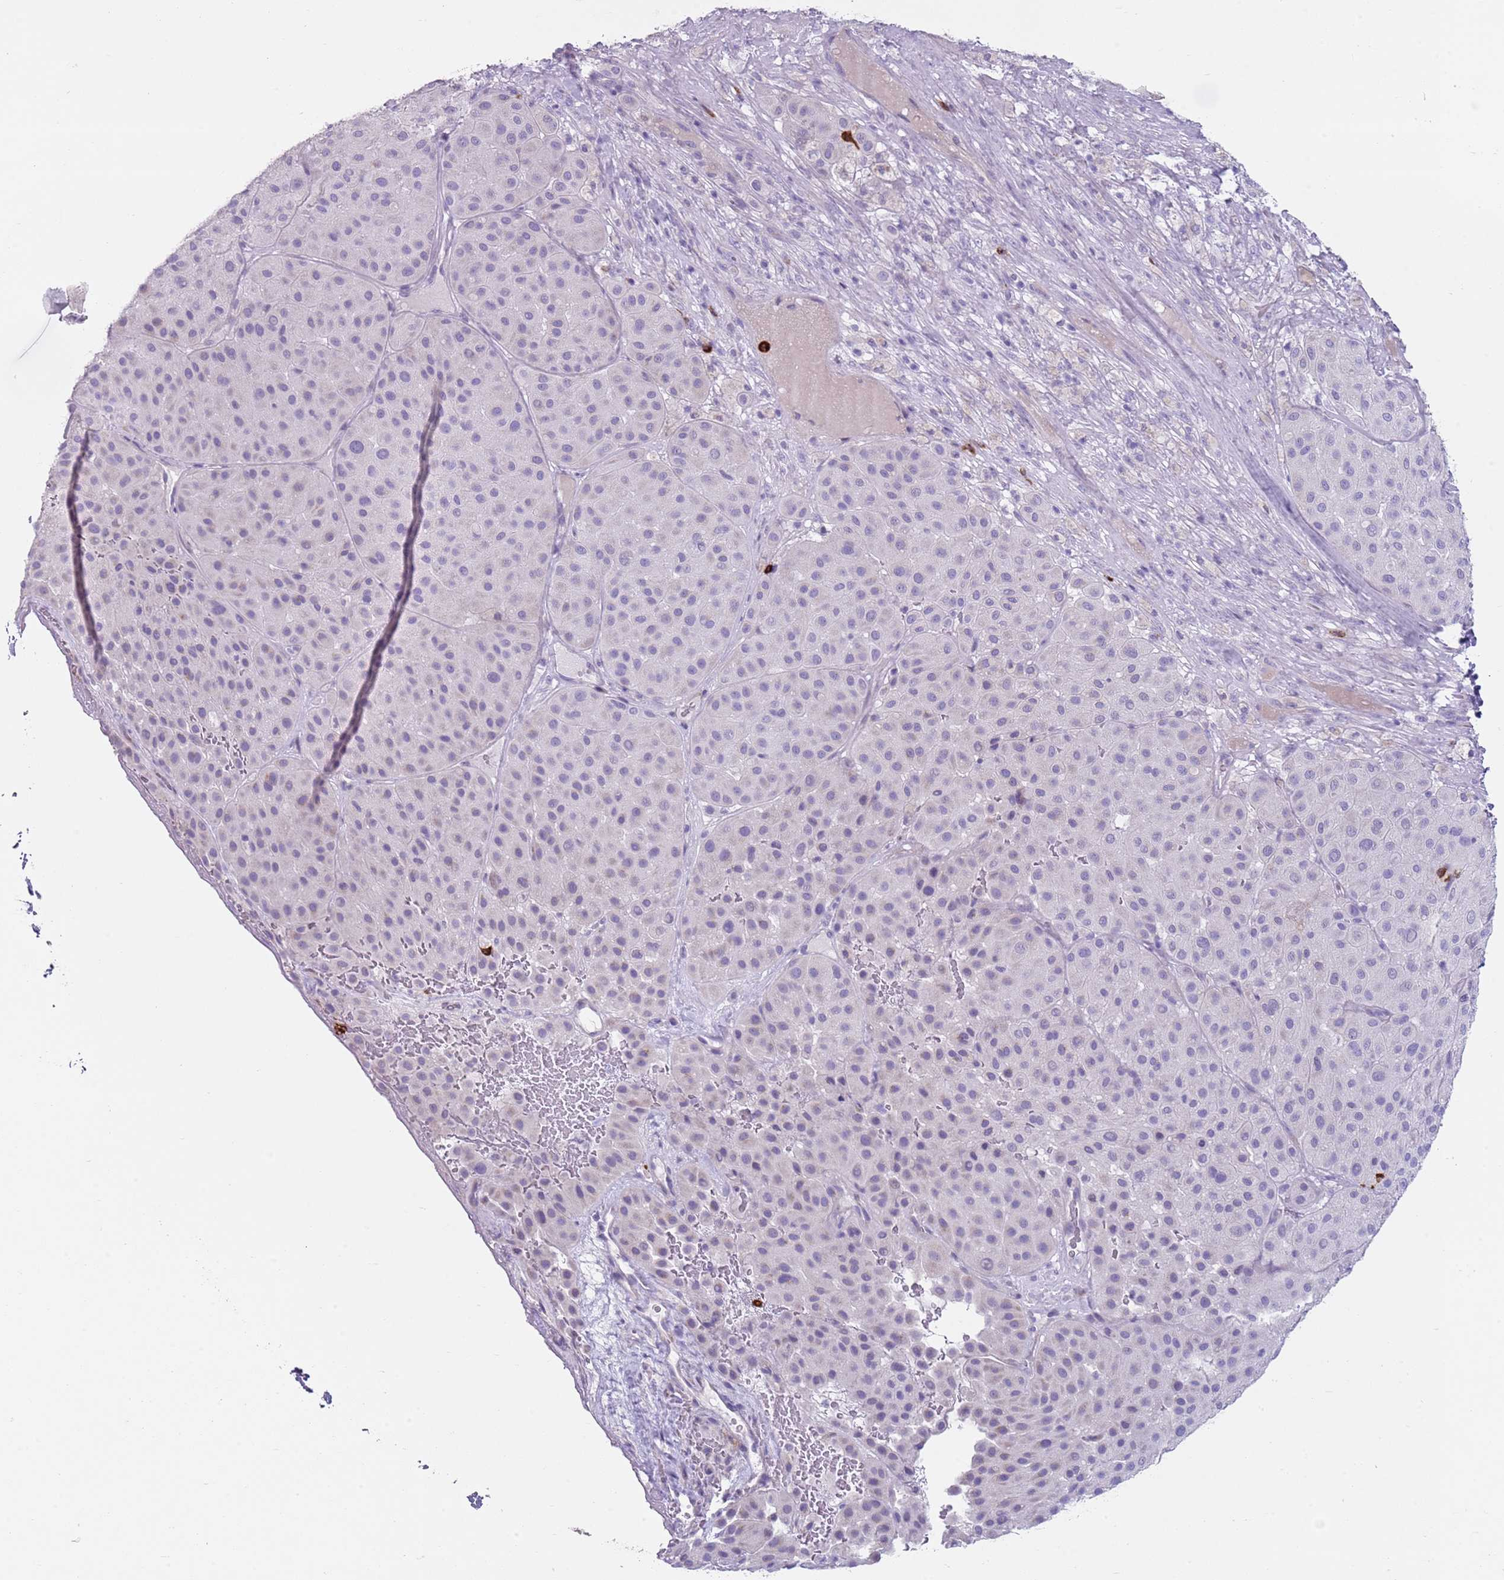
{"staining": {"intensity": "negative", "quantity": "none", "location": "none"}, "tissue": "melanoma", "cell_type": "Tumor cells", "image_type": "cancer", "snomed": [{"axis": "morphology", "description": "Malignant melanoma, Metastatic site"}, {"axis": "topography", "description": "Smooth muscle"}], "caption": "Immunohistochemistry (IHC) image of neoplastic tissue: melanoma stained with DAB (3,3'-diaminobenzidine) demonstrates no significant protein positivity in tumor cells.", "gene": "CD177", "patient": {"sex": "male", "age": 41}}